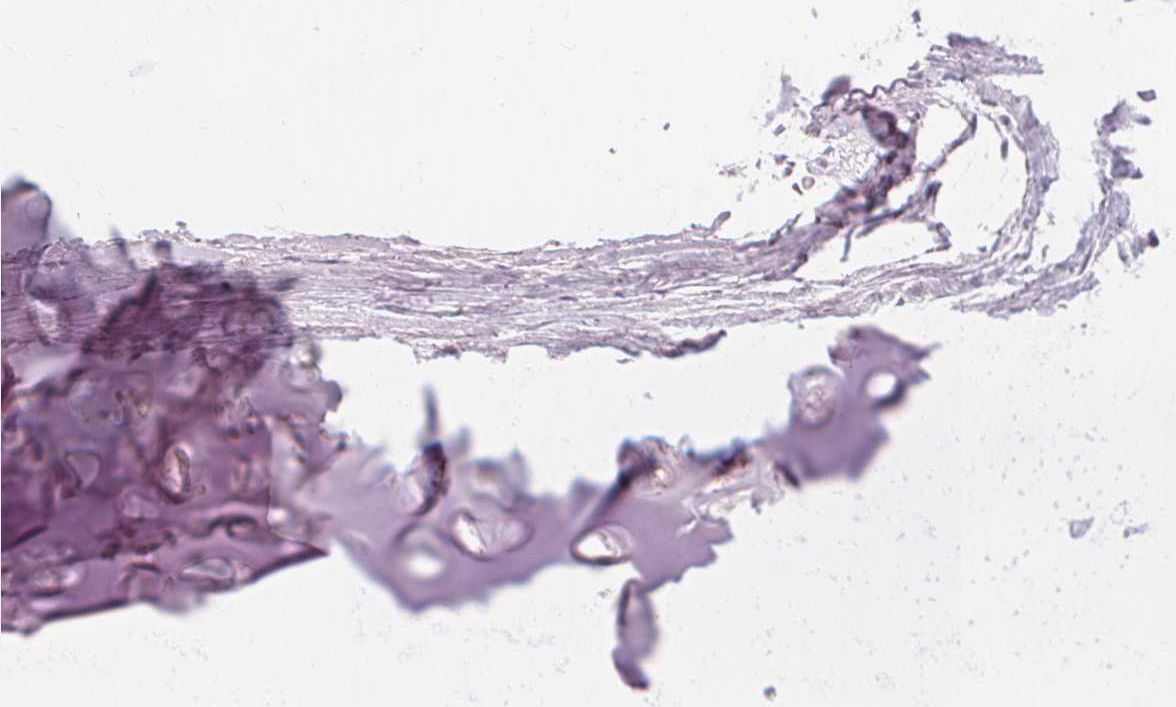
{"staining": {"intensity": "negative", "quantity": "none", "location": "none"}, "tissue": "soft tissue", "cell_type": "Chondrocytes", "image_type": "normal", "snomed": [{"axis": "morphology", "description": "Normal tissue, NOS"}, {"axis": "topography", "description": "Cartilage tissue"}, {"axis": "topography", "description": "Nasopharynx"}, {"axis": "topography", "description": "Thyroid gland"}], "caption": "A high-resolution micrograph shows IHC staining of benign soft tissue, which exhibits no significant staining in chondrocytes.", "gene": "NXPE1", "patient": {"sex": "male", "age": 63}}